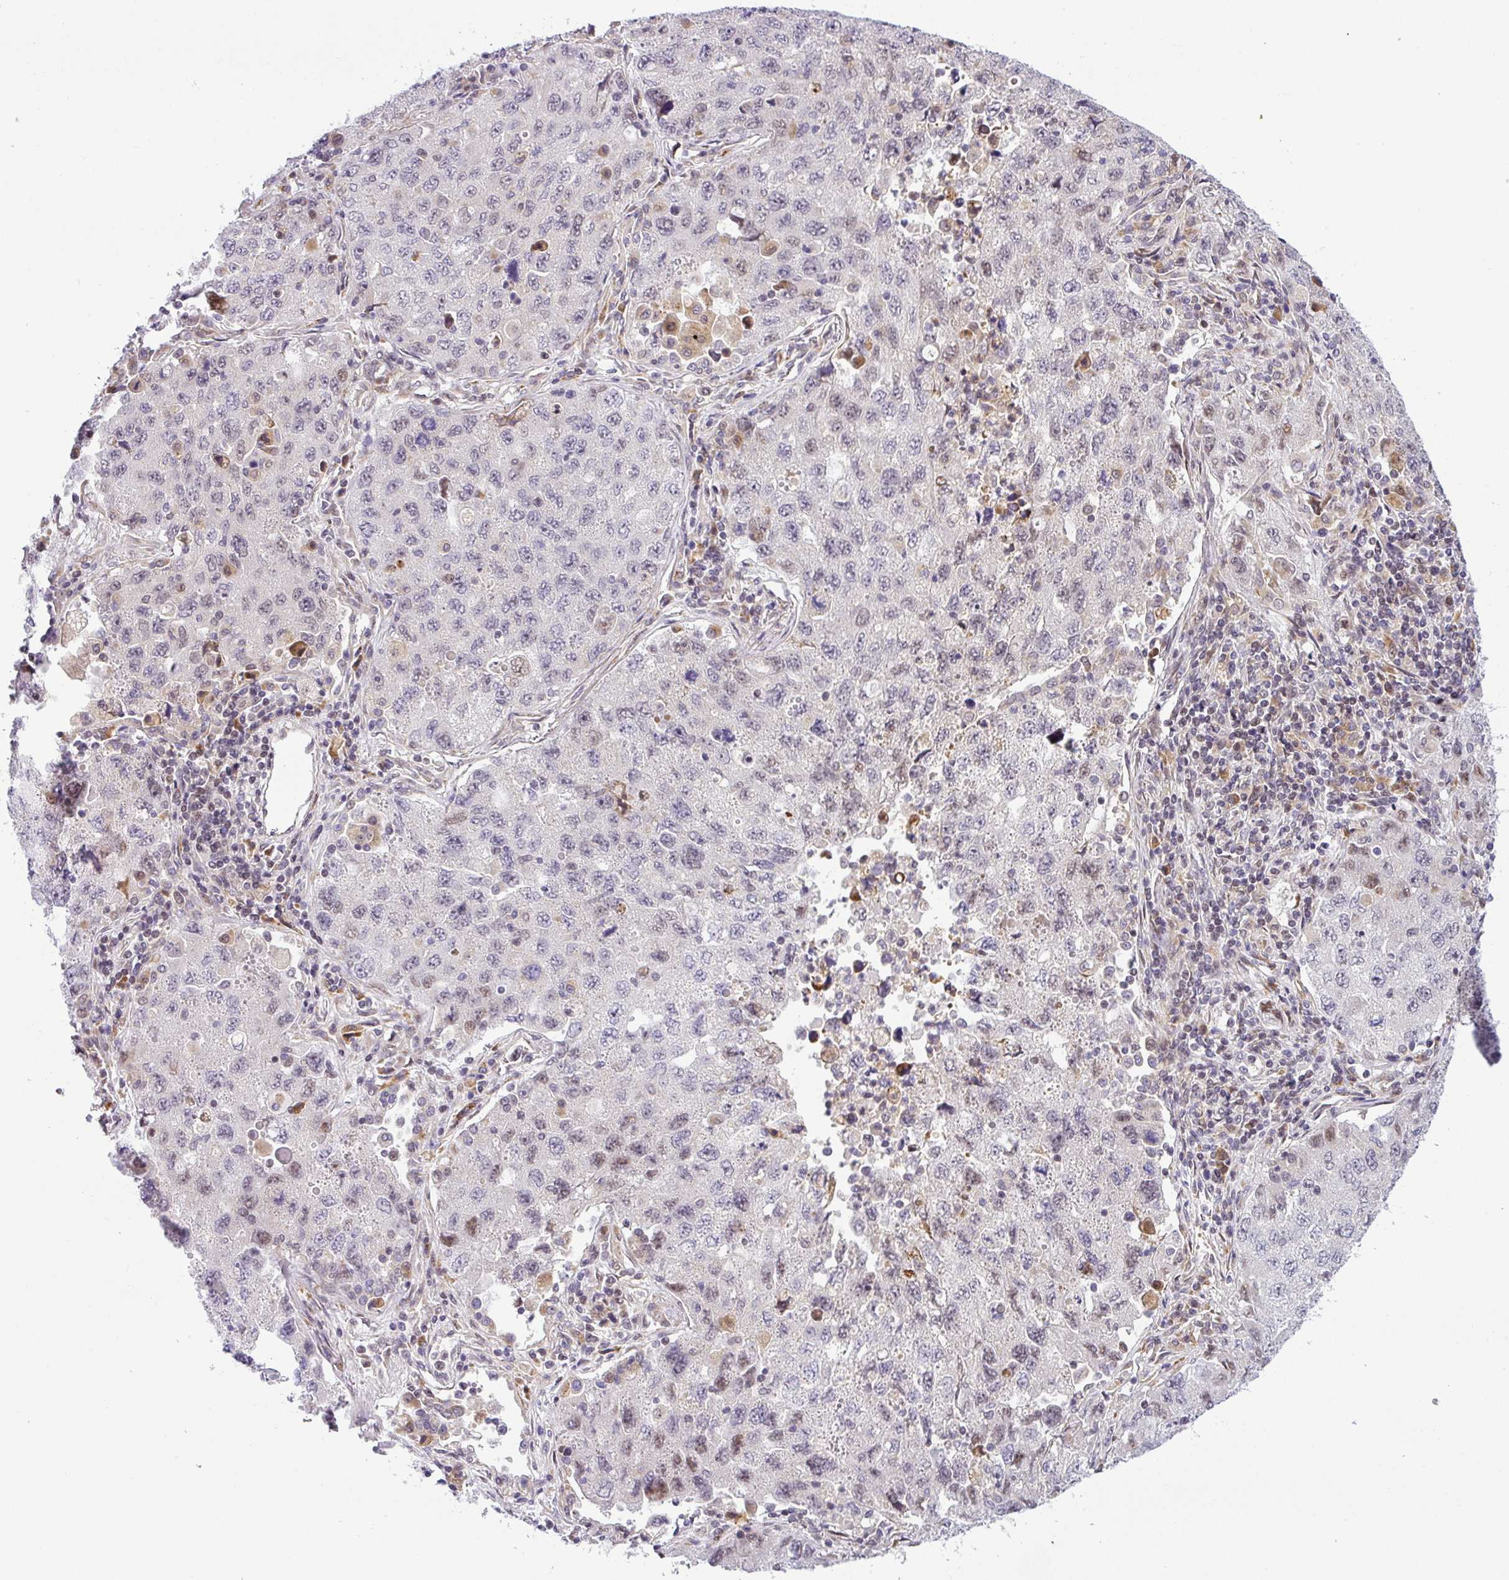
{"staining": {"intensity": "weak", "quantity": "<25%", "location": "nuclear"}, "tissue": "lung cancer", "cell_type": "Tumor cells", "image_type": "cancer", "snomed": [{"axis": "morphology", "description": "Adenocarcinoma, NOS"}, {"axis": "topography", "description": "Lung"}], "caption": "Tumor cells show no significant protein expression in lung cancer (adenocarcinoma).", "gene": "NDUFB2", "patient": {"sex": "female", "age": 57}}